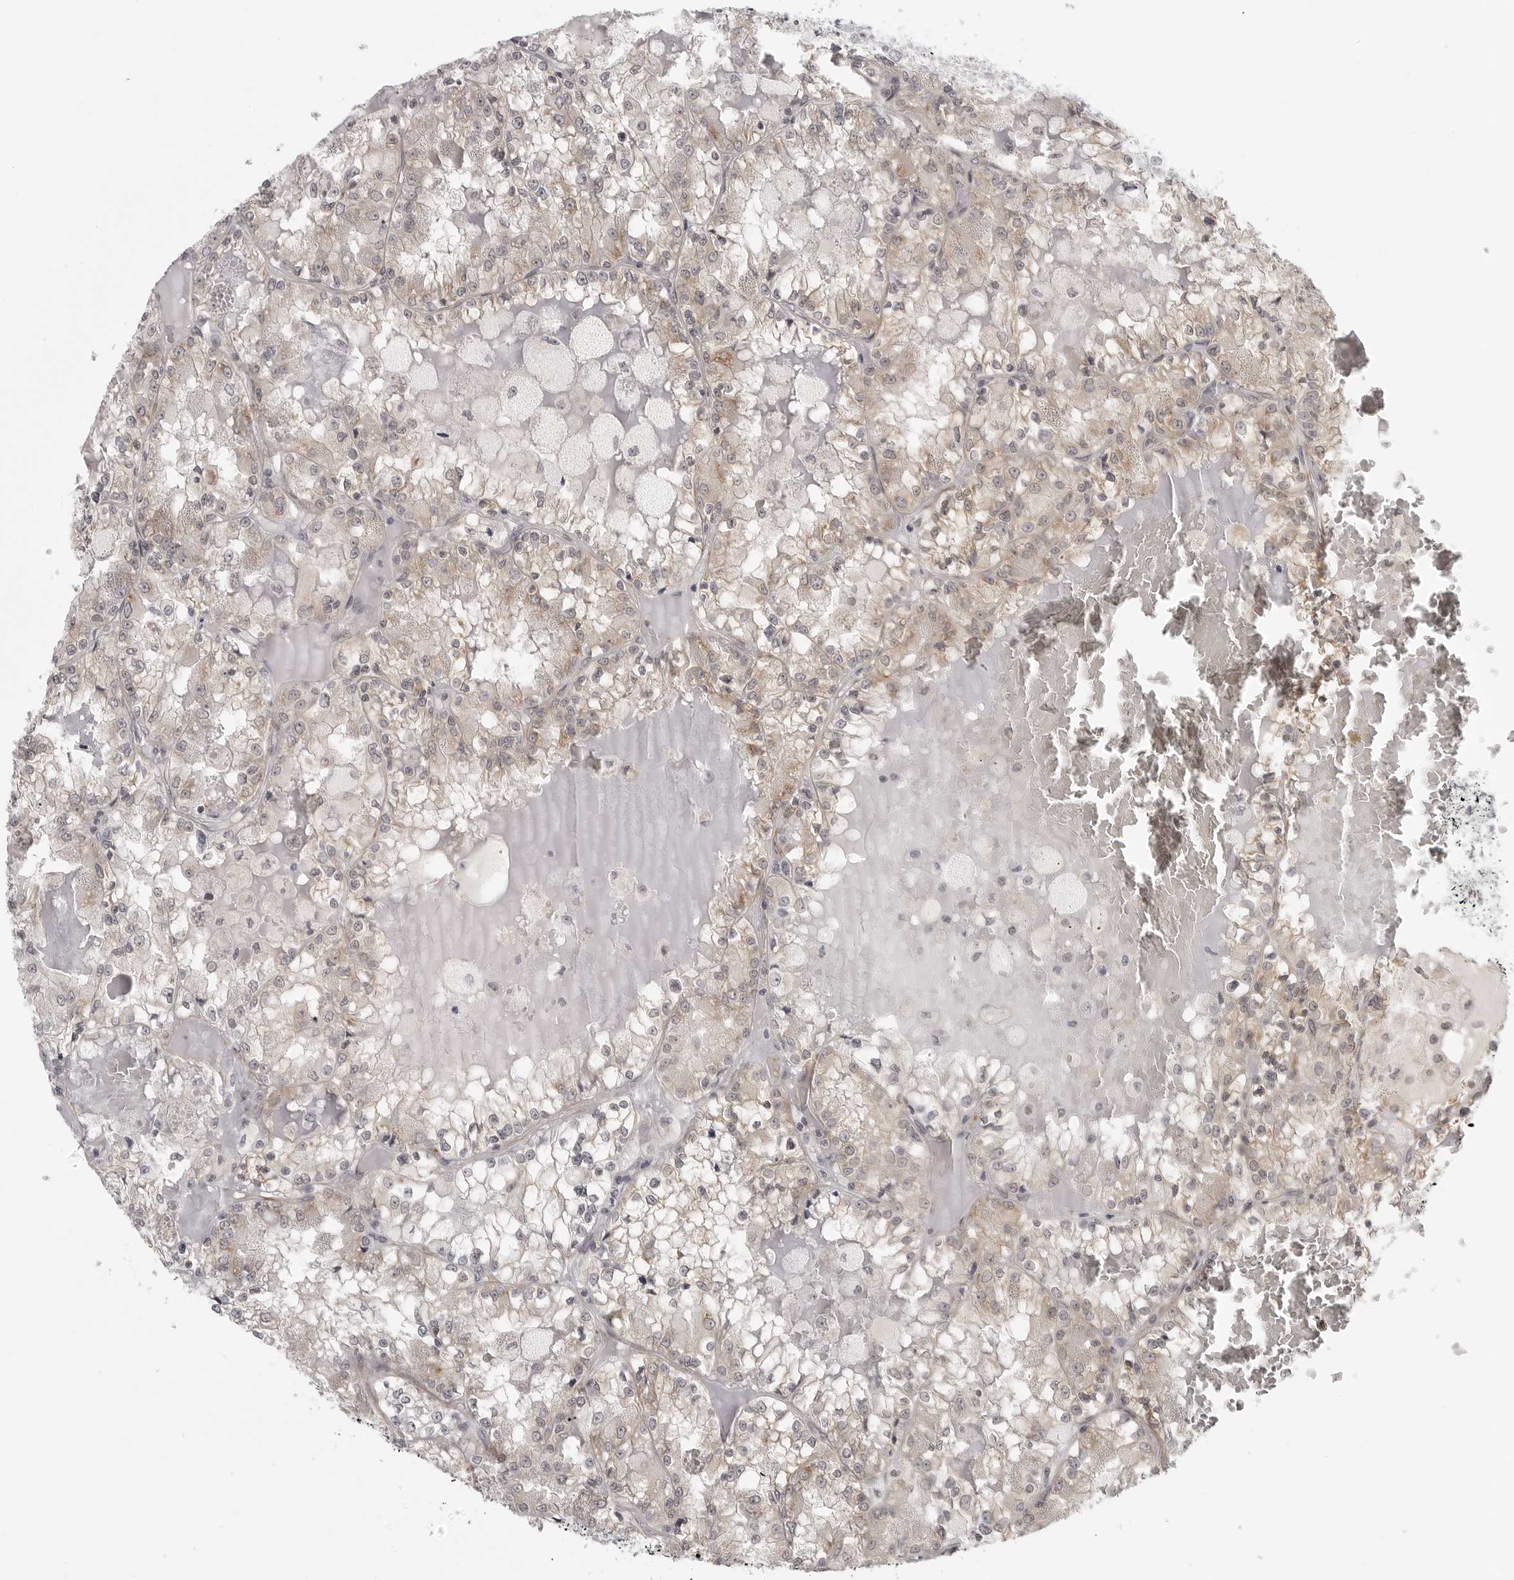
{"staining": {"intensity": "weak", "quantity": ">75%", "location": "cytoplasmic/membranous"}, "tissue": "renal cancer", "cell_type": "Tumor cells", "image_type": "cancer", "snomed": [{"axis": "morphology", "description": "Adenocarcinoma, NOS"}, {"axis": "topography", "description": "Kidney"}], "caption": "An image showing weak cytoplasmic/membranous staining in about >75% of tumor cells in renal cancer, as visualized by brown immunohistochemical staining.", "gene": "TUT4", "patient": {"sex": "female", "age": 56}}